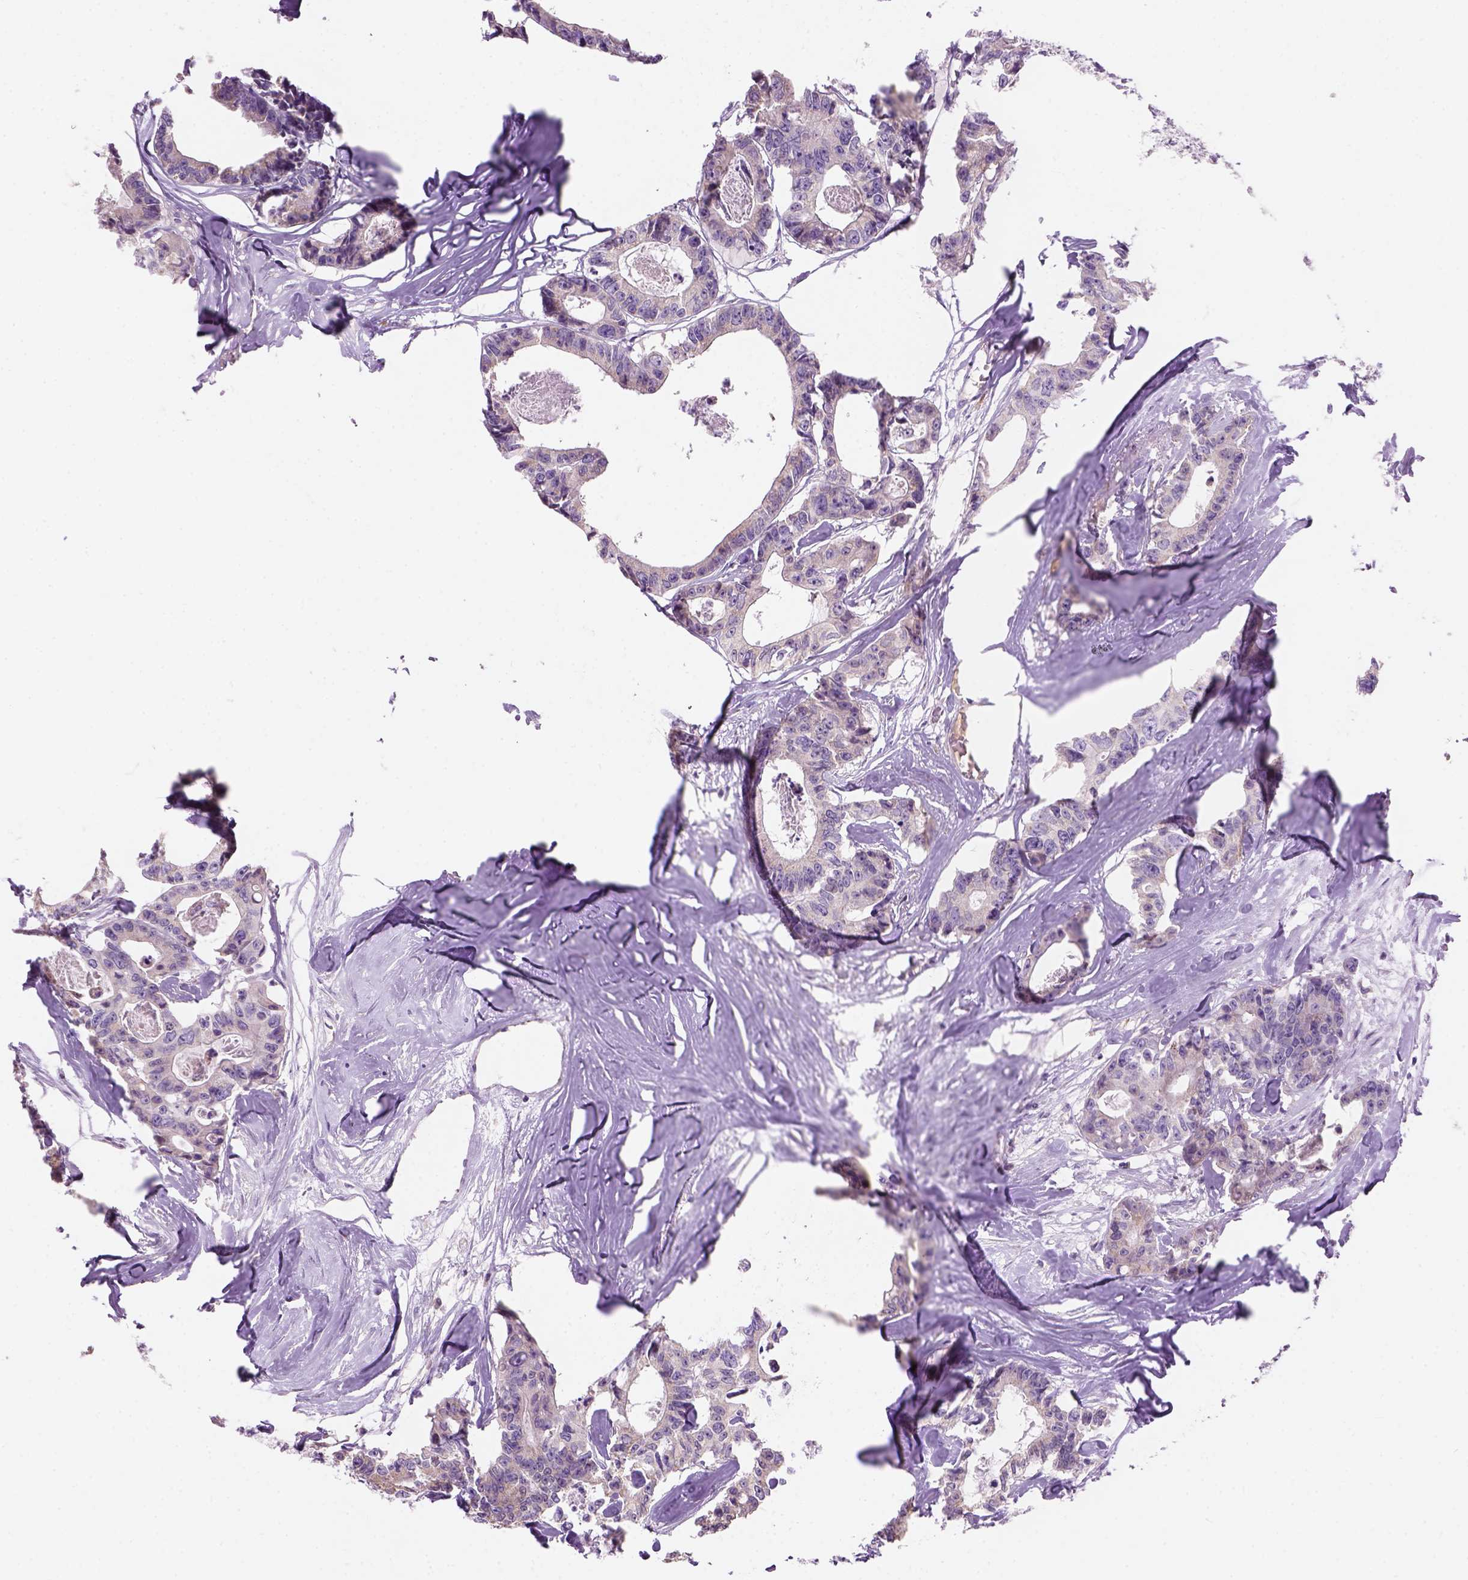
{"staining": {"intensity": "negative", "quantity": "none", "location": "none"}, "tissue": "colorectal cancer", "cell_type": "Tumor cells", "image_type": "cancer", "snomed": [{"axis": "morphology", "description": "Adenocarcinoma, NOS"}, {"axis": "topography", "description": "Rectum"}], "caption": "DAB (3,3'-diaminobenzidine) immunohistochemical staining of human colorectal cancer (adenocarcinoma) exhibits no significant positivity in tumor cells.", "gene": "CD84", "patient": {"sex": "male", "age": 57}}